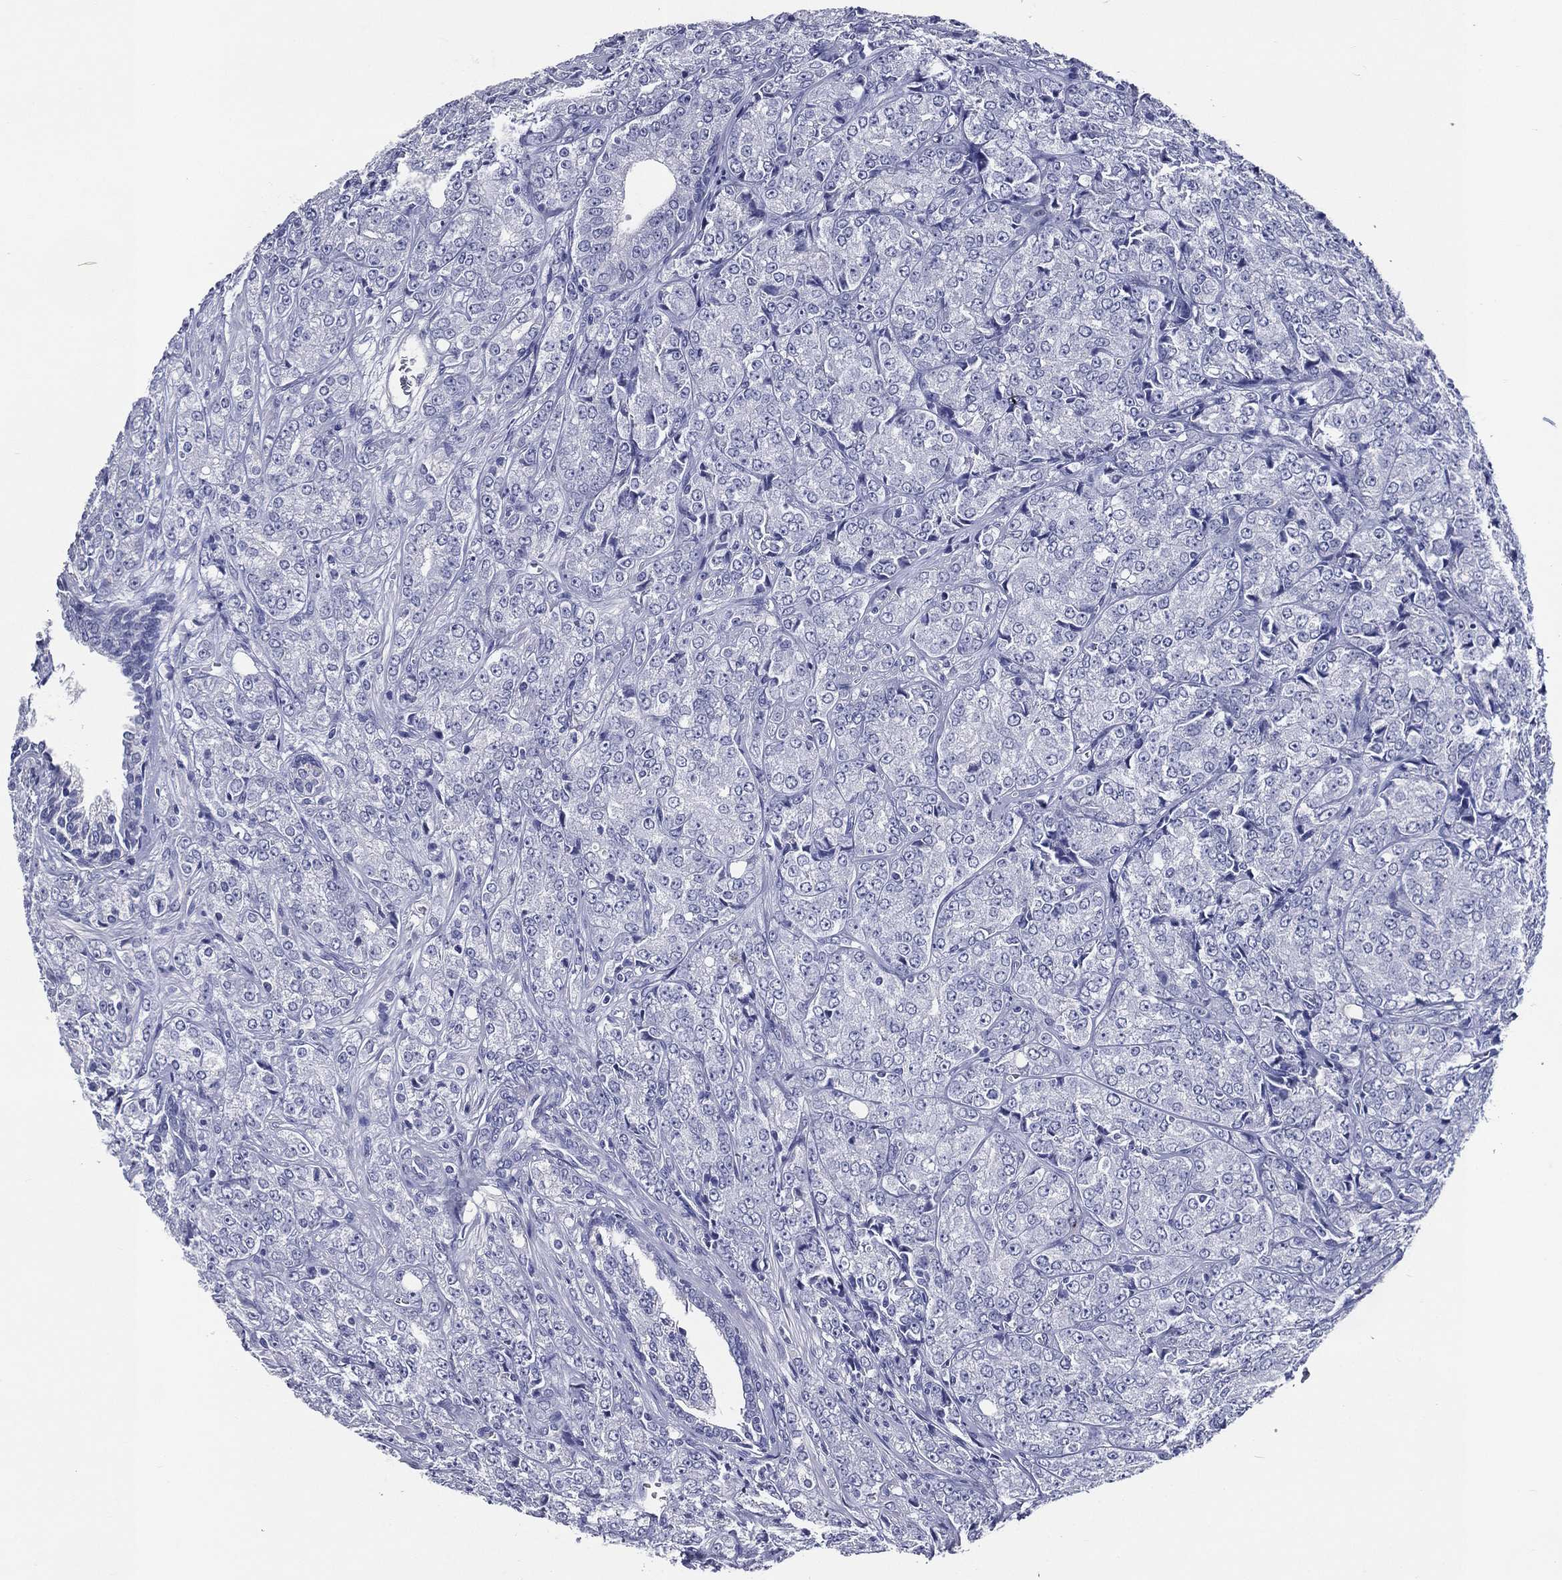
{"staining": {"intensity": "negative", "quantity": "none", "location": "none"}, "tissue": "prostate cancer", "cell_type": "Tumor cells", "image_type": "cancer", "snomed": [{"axis": "morphology", "description": "Adenocarcinoma, NOS"}, {"axis": "topography", "description": "Prostate and seminal vesicle, NOS"}, {"axis": "topography", "description": "Prostate"}], "caption": "A photomicrograph of prostate cancer (adenocarcinoma) stained for a protein demonstrates no brown staining in tumor cells.", "gene": "ACE2", "patient": {"sex": "male", "age": 68}}